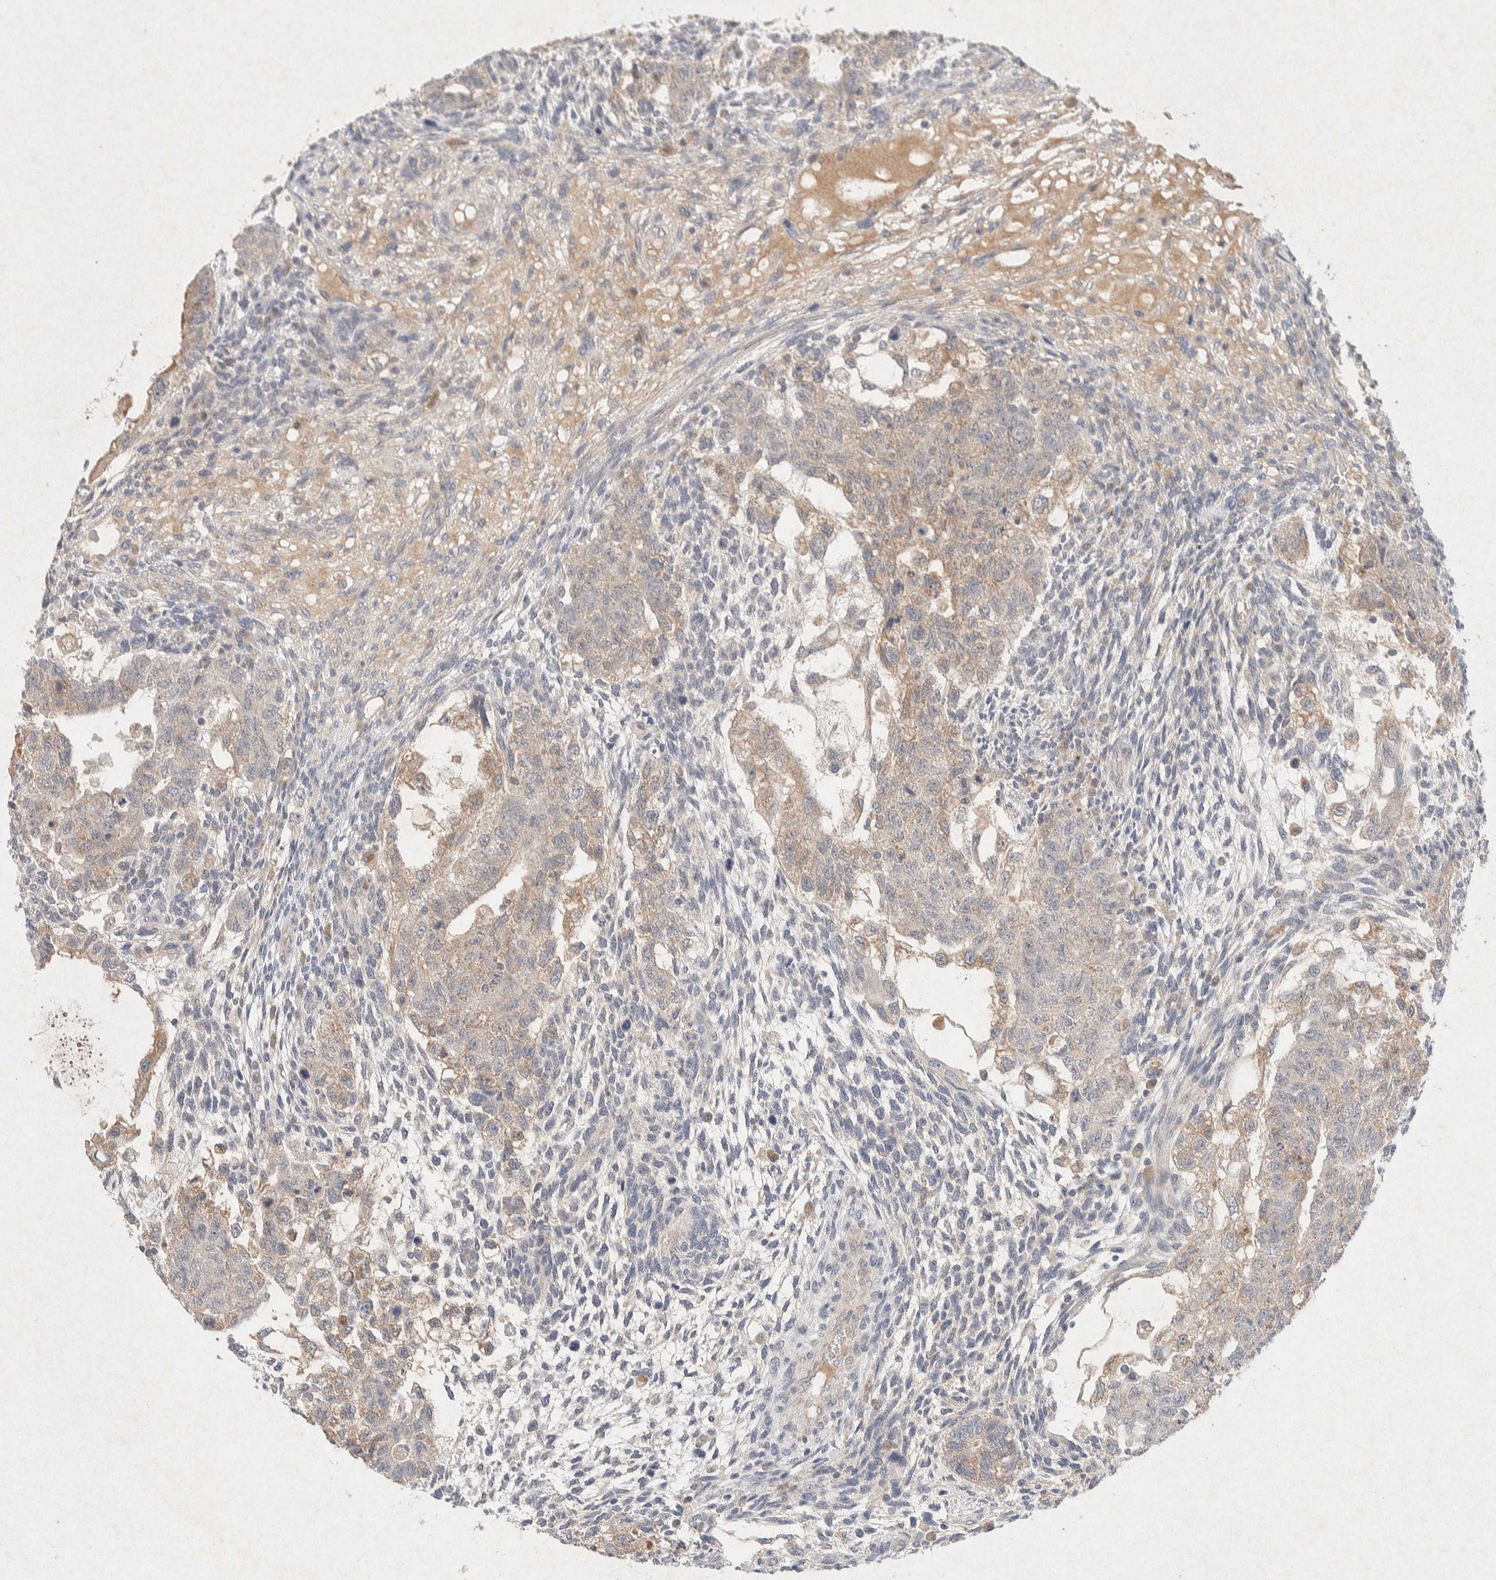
{"staining": {"intensity": "weak", "quantity": ">75%", "location": "cytoplasmic/membranous"}, "tissue": "testis cancer", "cell_type": "Tumor cells", "image_type": "cancer", "snomed": [{"axis": "morphology", "description": "Normal tissue, NOS"}, {"axis": "morphology", "description": "Carcinoma, Embryonal, NOS"}, {"axis": "topography", "description": "Testis"}], "caption": "Protein staining of testis embryonal carcinoma tissue displays weak cytoplasmic/membranous expression in about >75% of tumor cells.", "gene": "GNAI1", "patient": {"sex": "male", "age": 36}}